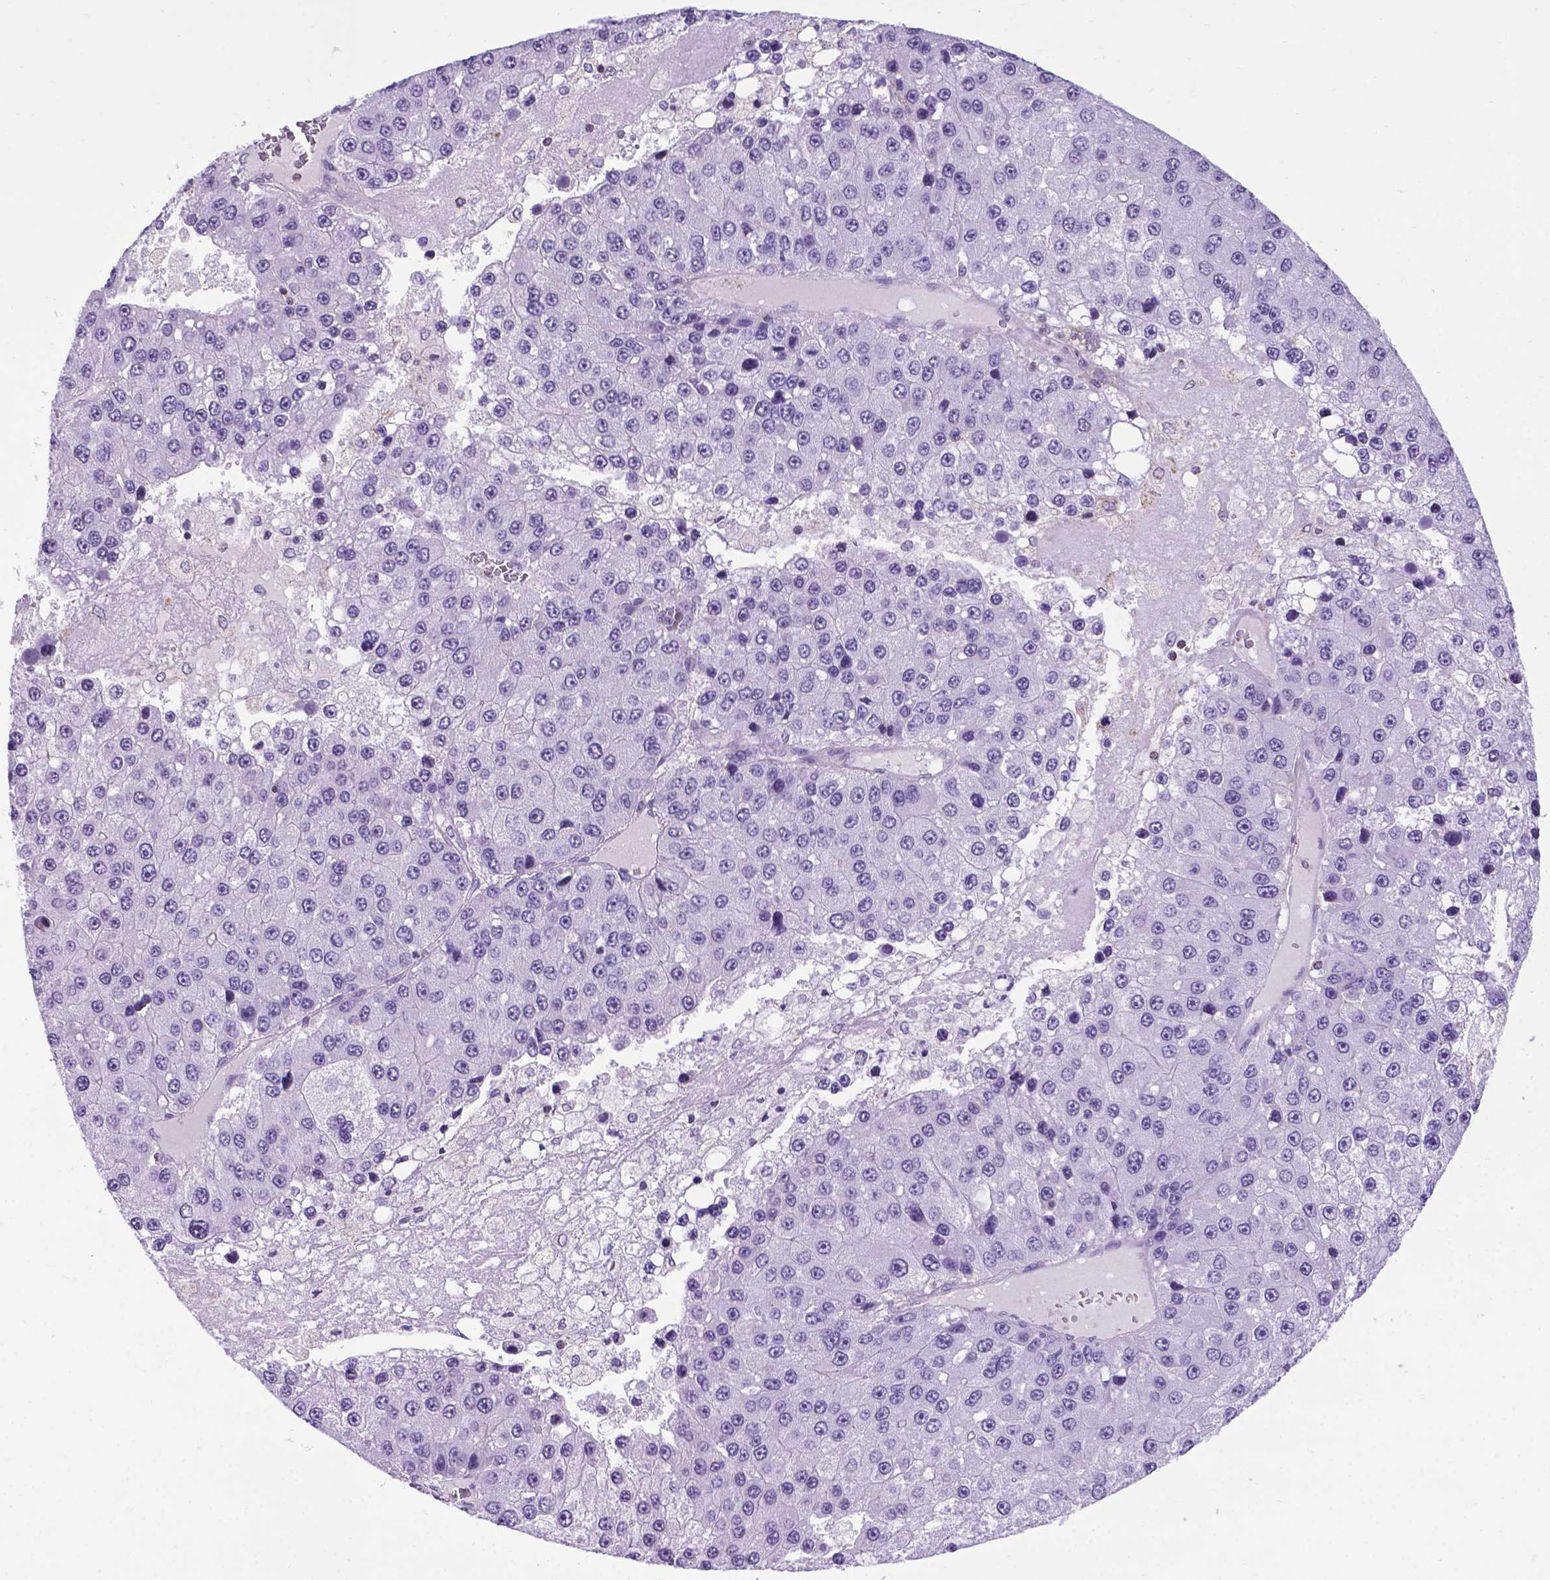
{"staining": {"intensity": "negative", "quantity": "none", "location": "none"}, "tissue": "liver cancer", "cell_type": "Tumor cells", "image_type": "cancer", "snomed": [{"axis": "morphology", "description": "Carcinoma, Hepatocellular, NOS"}, {"axis": "topography", "description": "Liver"}], "caption": "Tumor cells are negative for brown protein staining in liver hepatocellular carcinoma.", "gene": "POU3F3", "patient": {"sex": "female", "age": 73}}